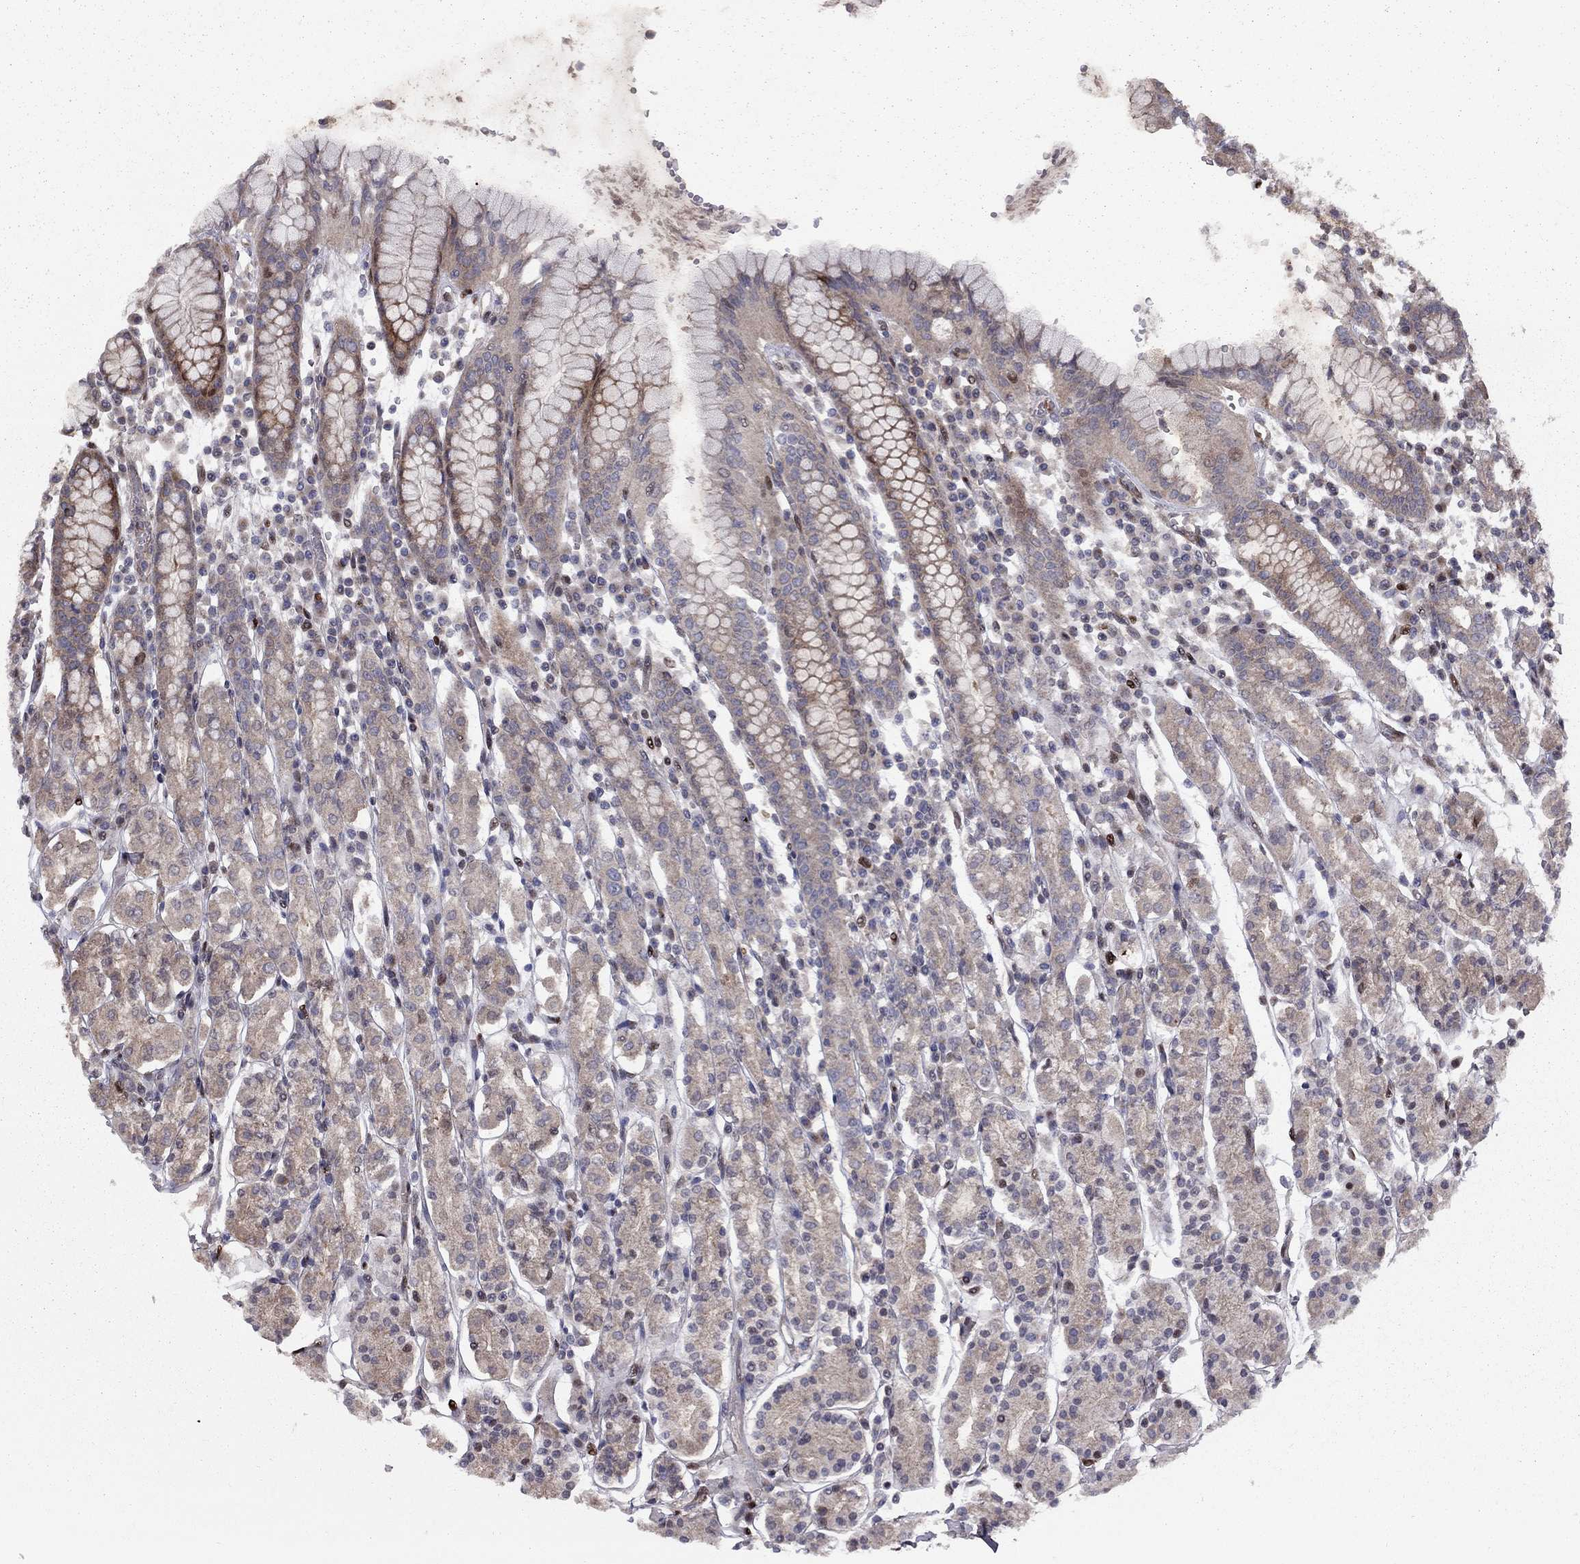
{"staining": {"intensity": "moderate", "quantity": "<25%", "location": "cytoplasmic/membranous"}, "tissue": "stomach", "cell_type": "Glandular cells", "image_type": "normal", "snomed": [{"axis": "morphology", "description": "Normal tissue, NOS"}, {"axis": "topography", "description": "Stomach, upper"}, {"axis": "topography", "description": "Stomach"}], "caption": "Approximately <25% of glandular cells in normal human stomach display moderate cytoplasmic/membranous protein staining as visualized by brown immunohistochemical staining.", "gene": "DUSP7", "patient": {"sex": "male", "age": 62}}